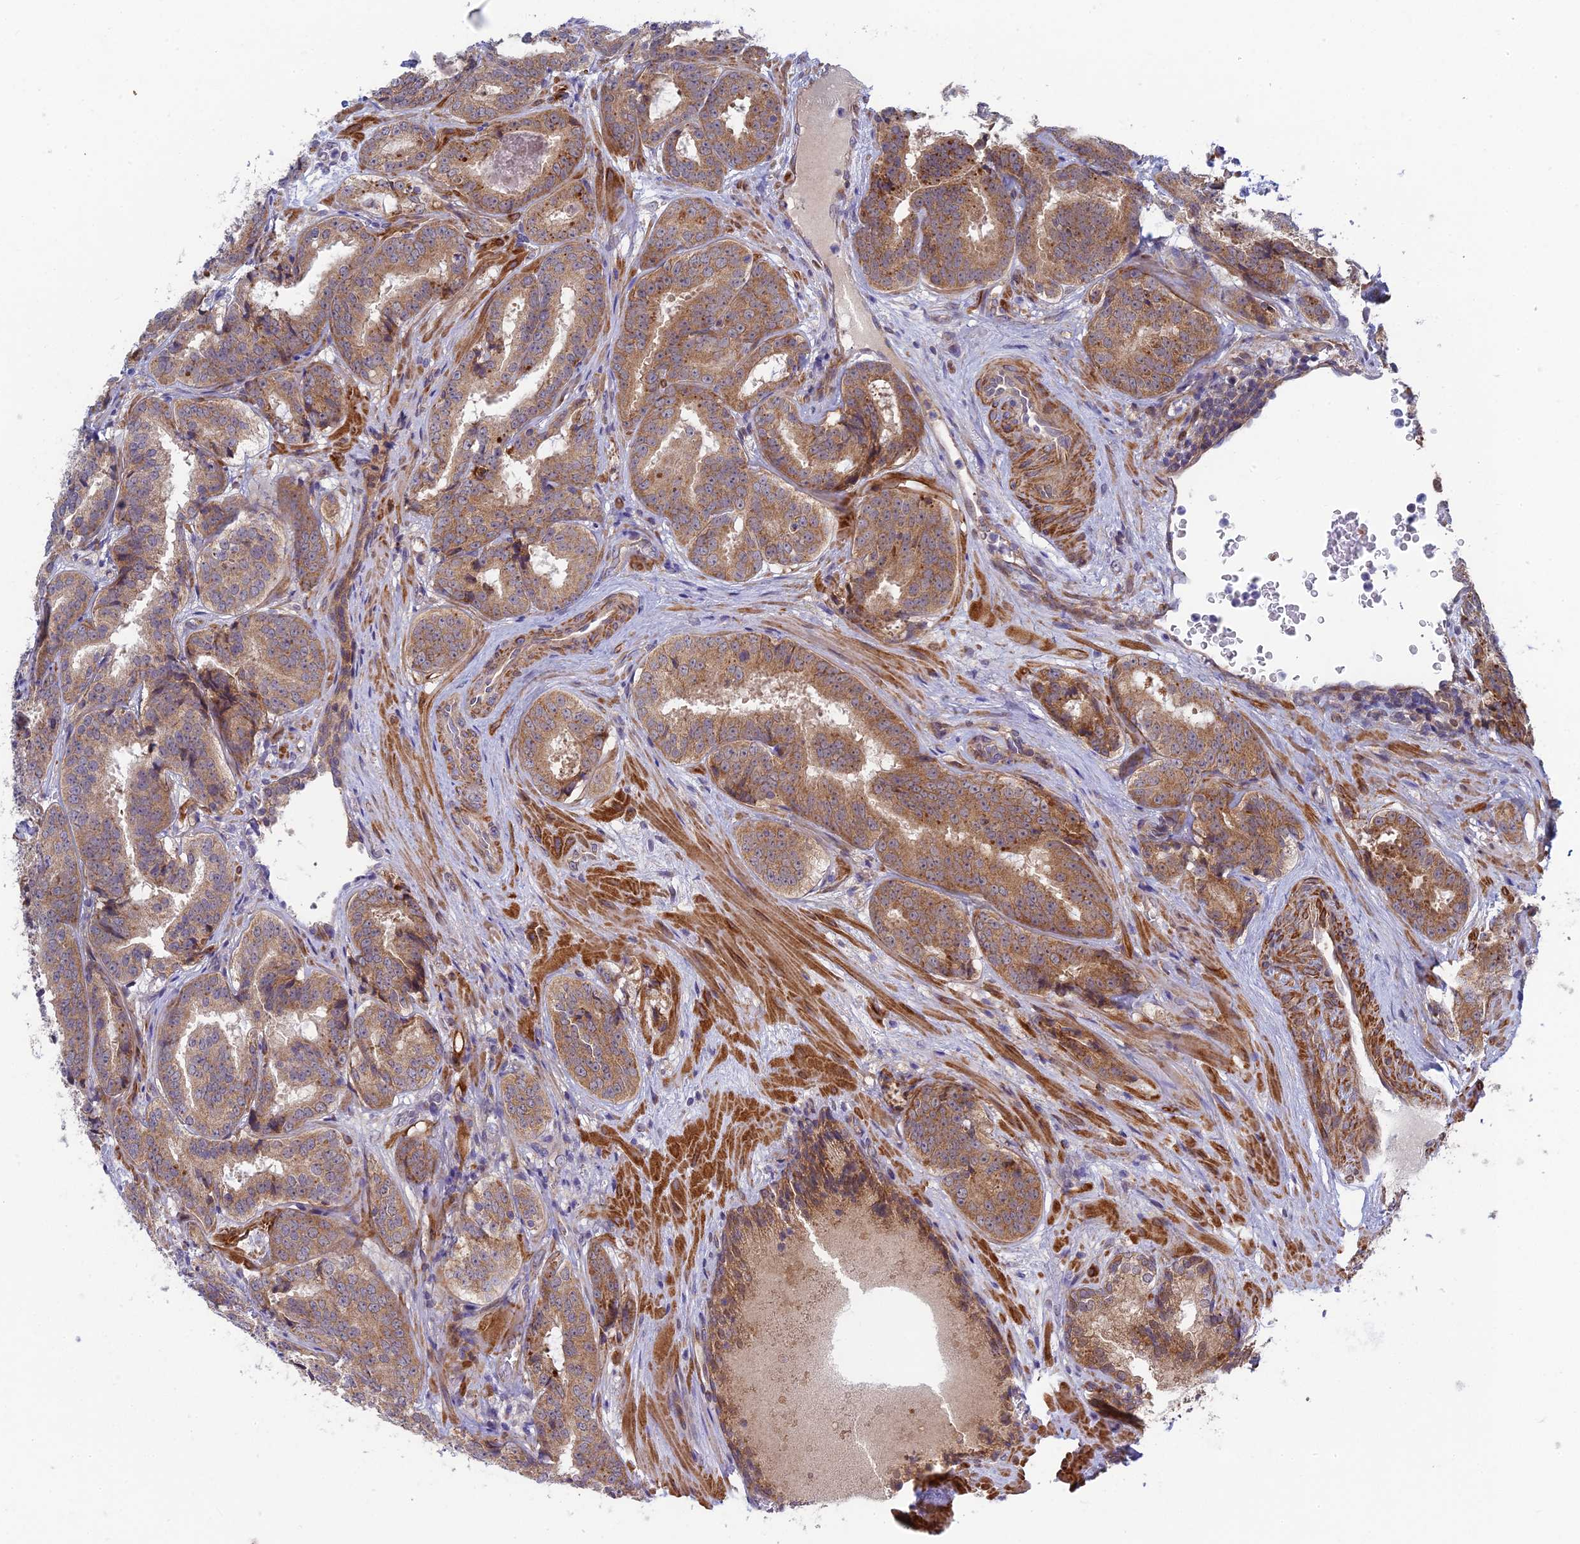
{"staining": {"intensity": "moderate", "quantity": ">75%", "location": "cytoplasmic/membranous"}, "tissue": "prostate cancer", "cell_type": "Tumor cells", "image_type": "cancer", "snomed": [{"axis": "morphology", "description": "Adenocarcinoma, High grade"}, {"axis": "topography", "description": "Prostate"}], "caption": "This photomicrograph shows high-grade adenocarcinoma (prostate) stained with immunohistochemistry (IHC) to label a protein in brown. The cytoplasmic/membranous of tumor cells show moderate positivity for the protein. Nuclei are counter-stained blue.", "gene": "INCA1", "patient": {"sex": "male", "age": 57}}